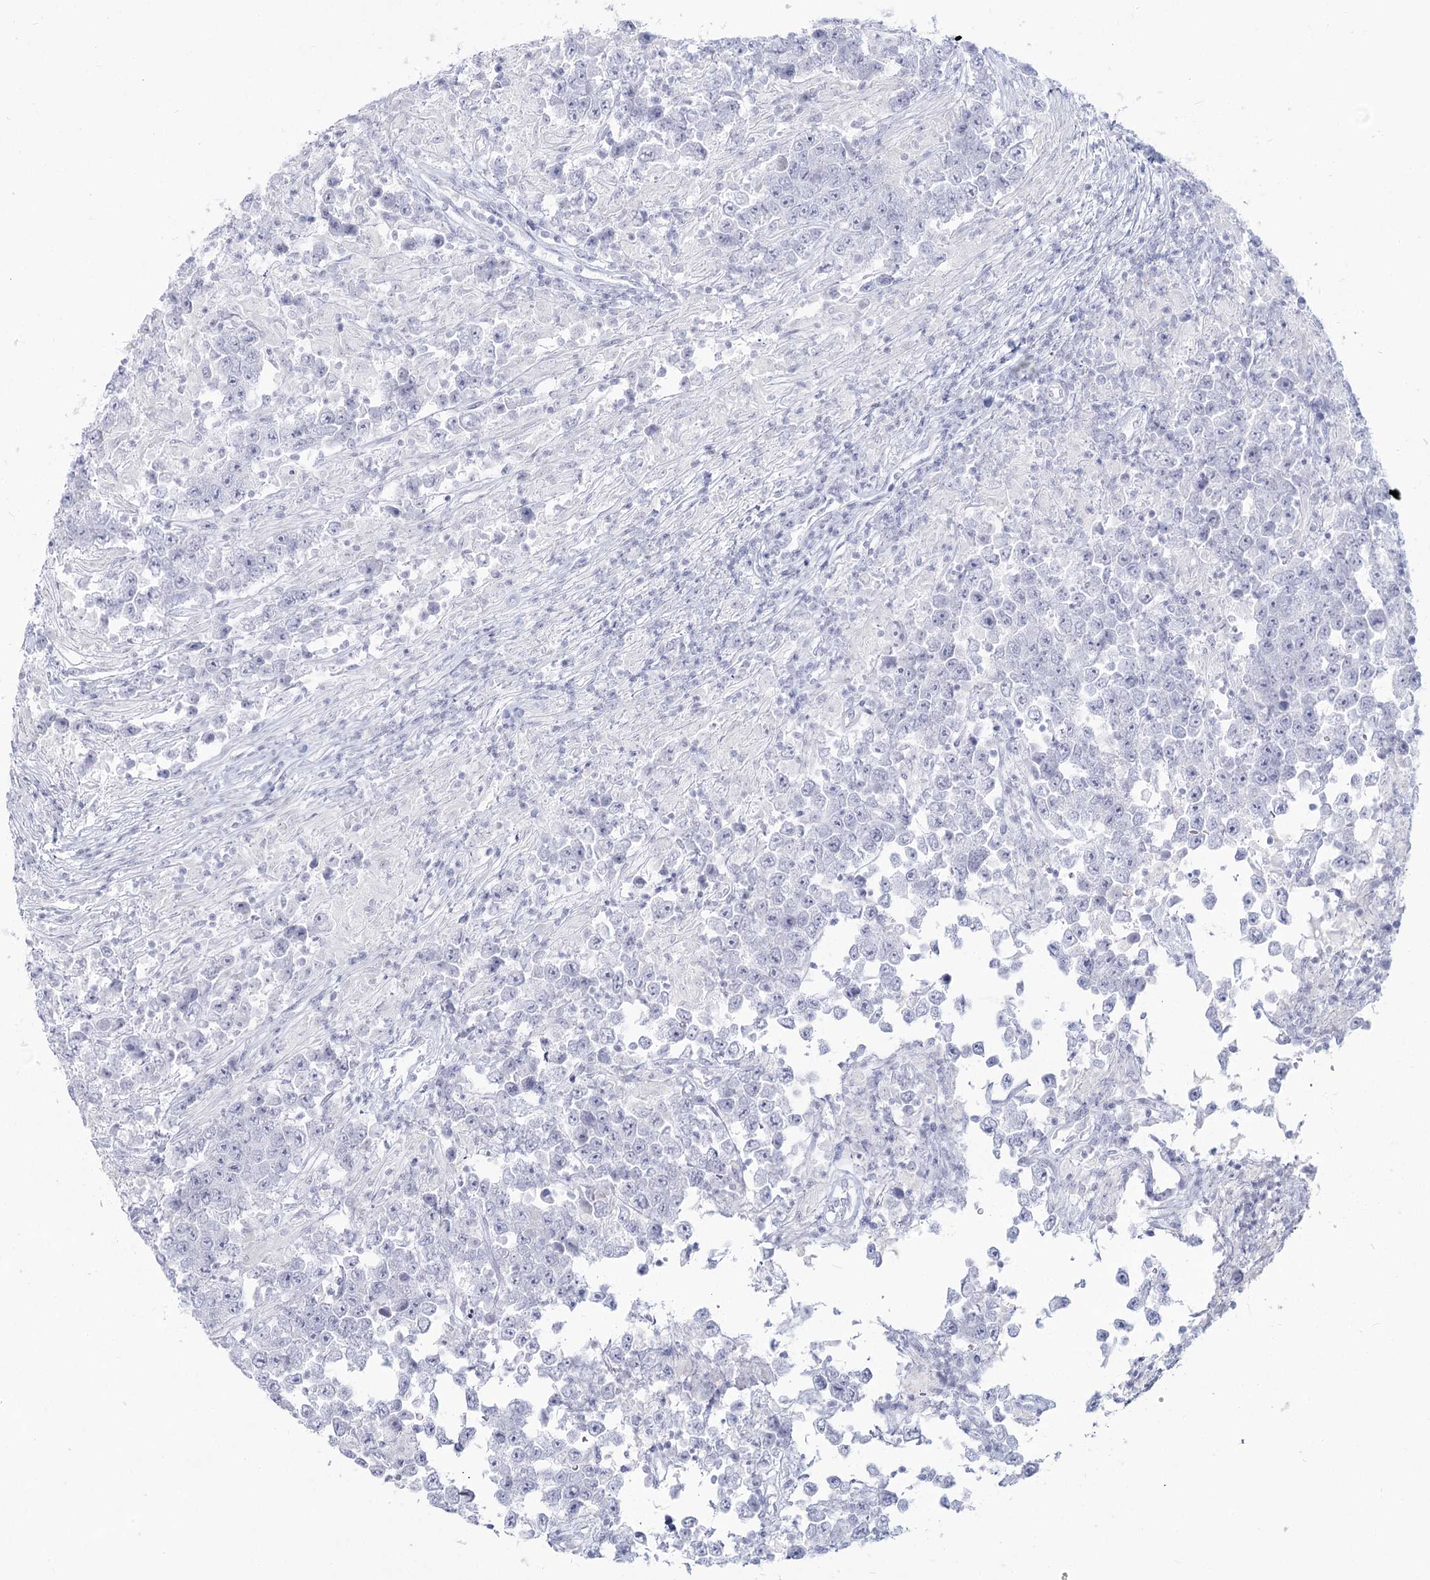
{"staining": {"intensity": "negative", "quantity": "none", "location": "none"}, "tissue": "testis cancer", "cell_type": "Tumor cells", "image_type": "cancer", "snomed": [{"axis": "morphology", "description": "Normal tissue, NOS"}, {"axis": "morphology", "description": "Urothelial carcinoma, High grade"}, {"axis": "morphology", "description": "Seminoma, NOS"}, {"axis": "morphology", "description": "Carcinoma, Embryonal, NOS"}, {"axis": "topography", "description": "Urinary bladder"}, {"axis": "topography", "description": "Testis"}], "caption": "Testis cancer stained for a protein using immunohistochemistry (IHC) reveals no expression tumor cells.", "gene": "SLC6A19", "patient": {"sex": "male", "age": 41}}